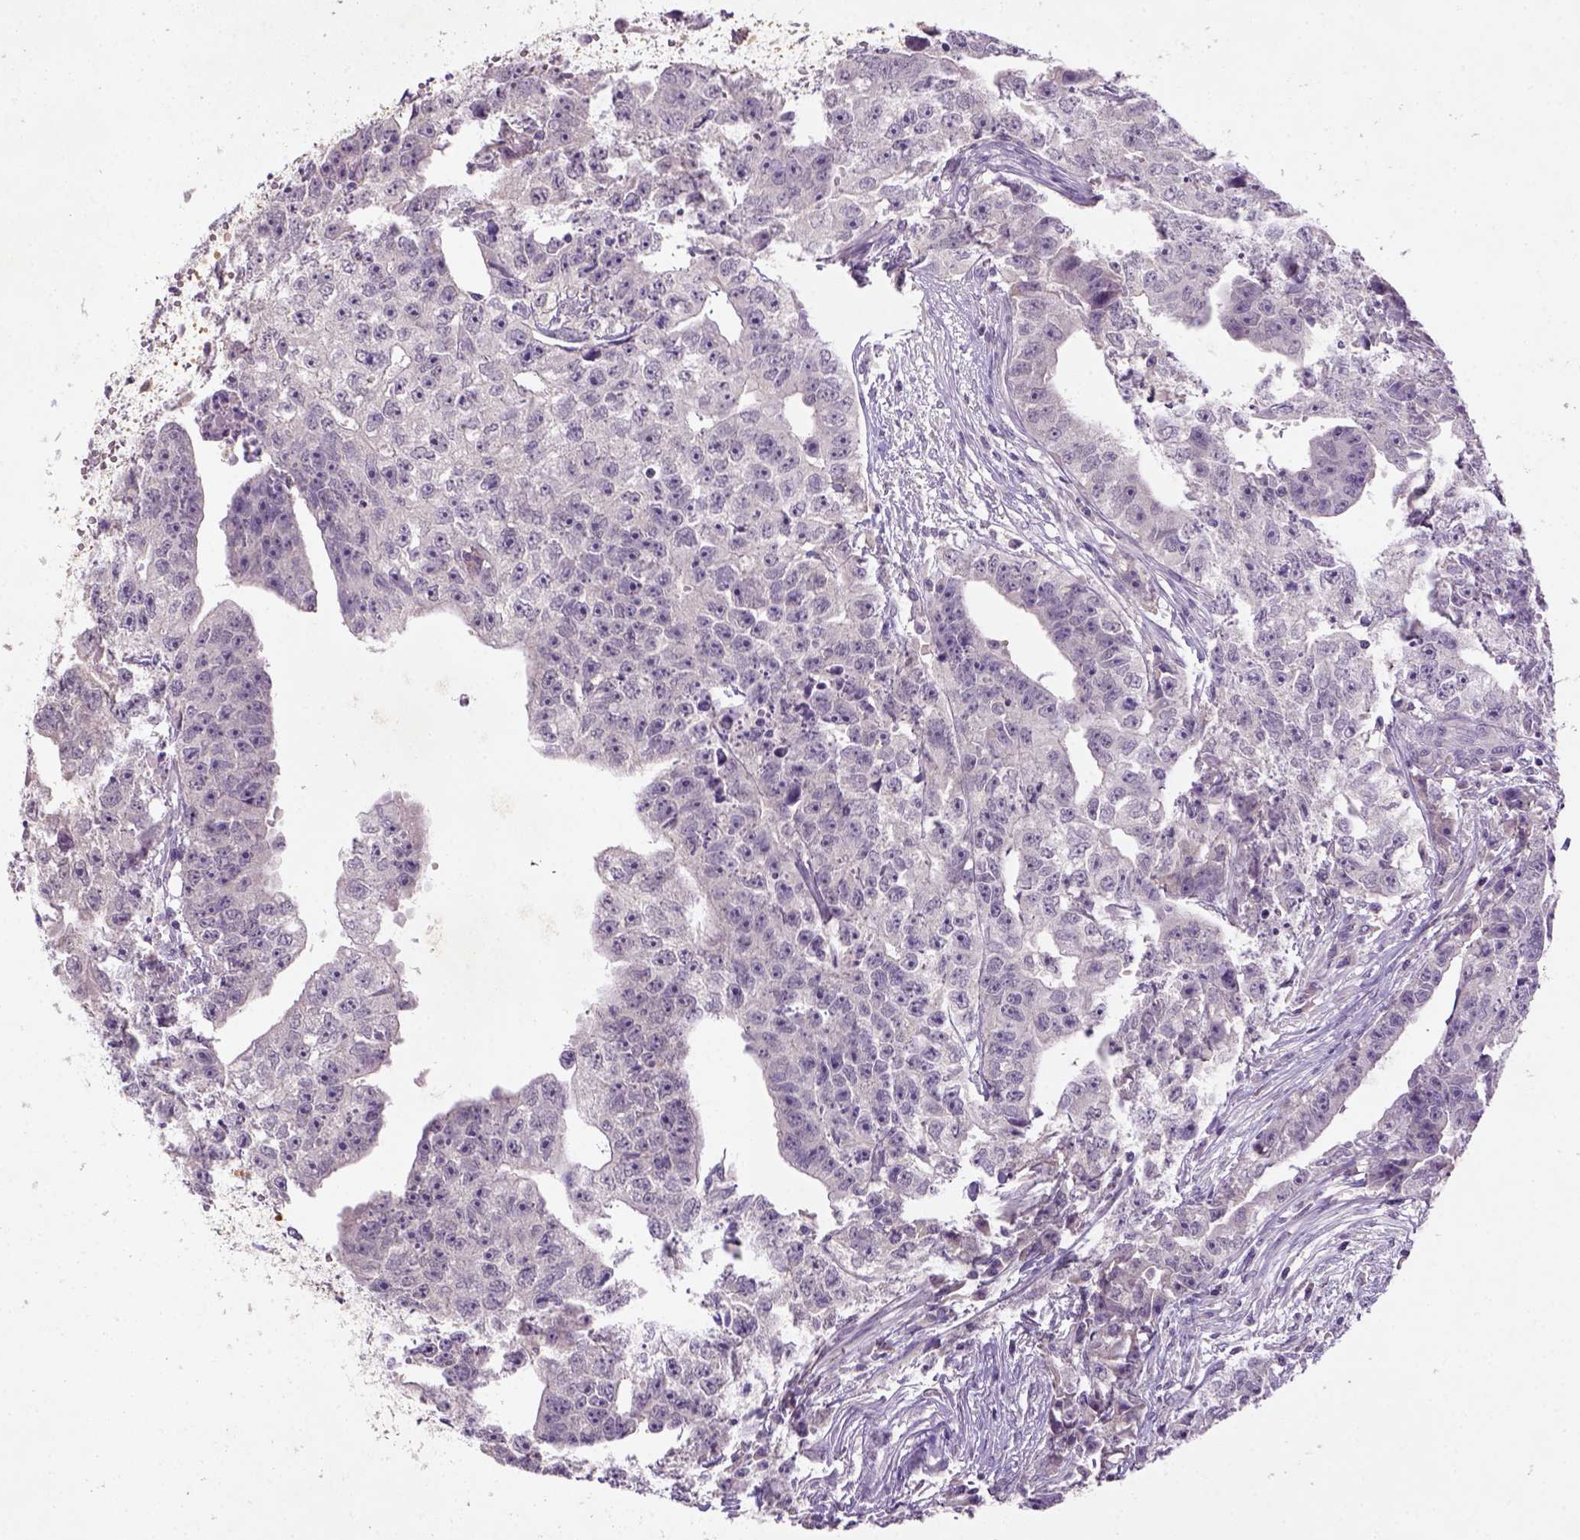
{"staining": {"intensity": "negative", "quantity": "none", "location": "none"}, "tissue": "testis cancer", "cell_type": "Tumor cells", "image_type": "cancer", "snomed": [{"axis": "morphology", "description": "Carcinoma, Embryonal, NOS"}, {"axis": "morphology", "description": "Teratoma, malignant, NOS"}, {"axis": "topography", "description": "Testis"}], "caption": "IHC of human testis embryonal carcinoma demonstrates no positivity in tumor cells.", "gene": "NLGN2", "patient": {"sex": "male", "age": 24}}